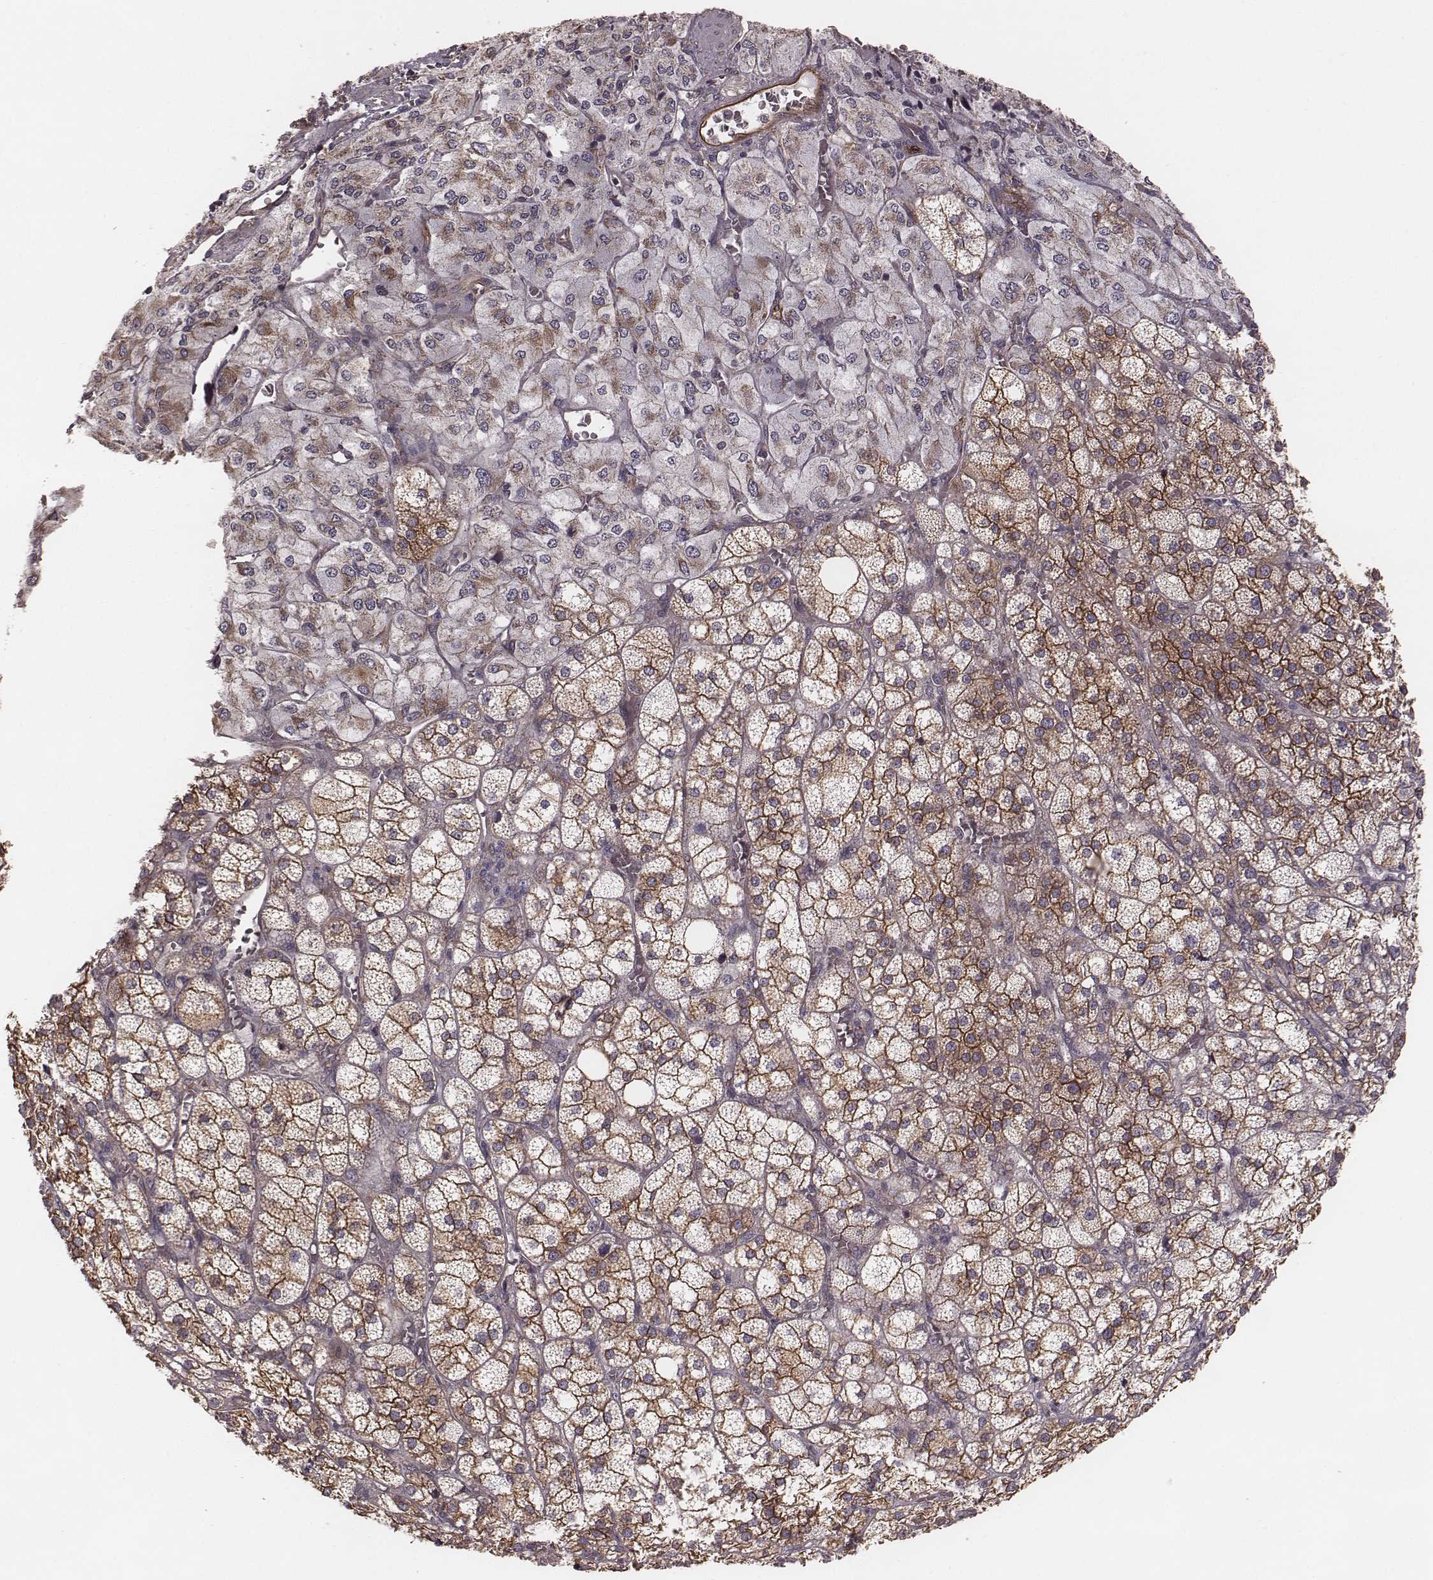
{"staining": {"intensity": "strong", "quantity": "25%-75%", "location": "cytoplasmic/membranous"}, "tissue": "adrenal gland", "cell_type": "Glandular cells", "image_type": "normal", "snomed": [{"axis": "morphology", "description": "Normal tissue, NOS"}, {"axis": "topography", "description": "Adrenal gland"}], "caption": "Protein positivity by immunohistochemistry (IHC) exhibits strong cytoplasmic/membranous staining in approximately 25%-75% of glandular cells in unremarkable adrenal gland.", "gene": "PALMD", "patient": {"sex": "female", "age": 60}}